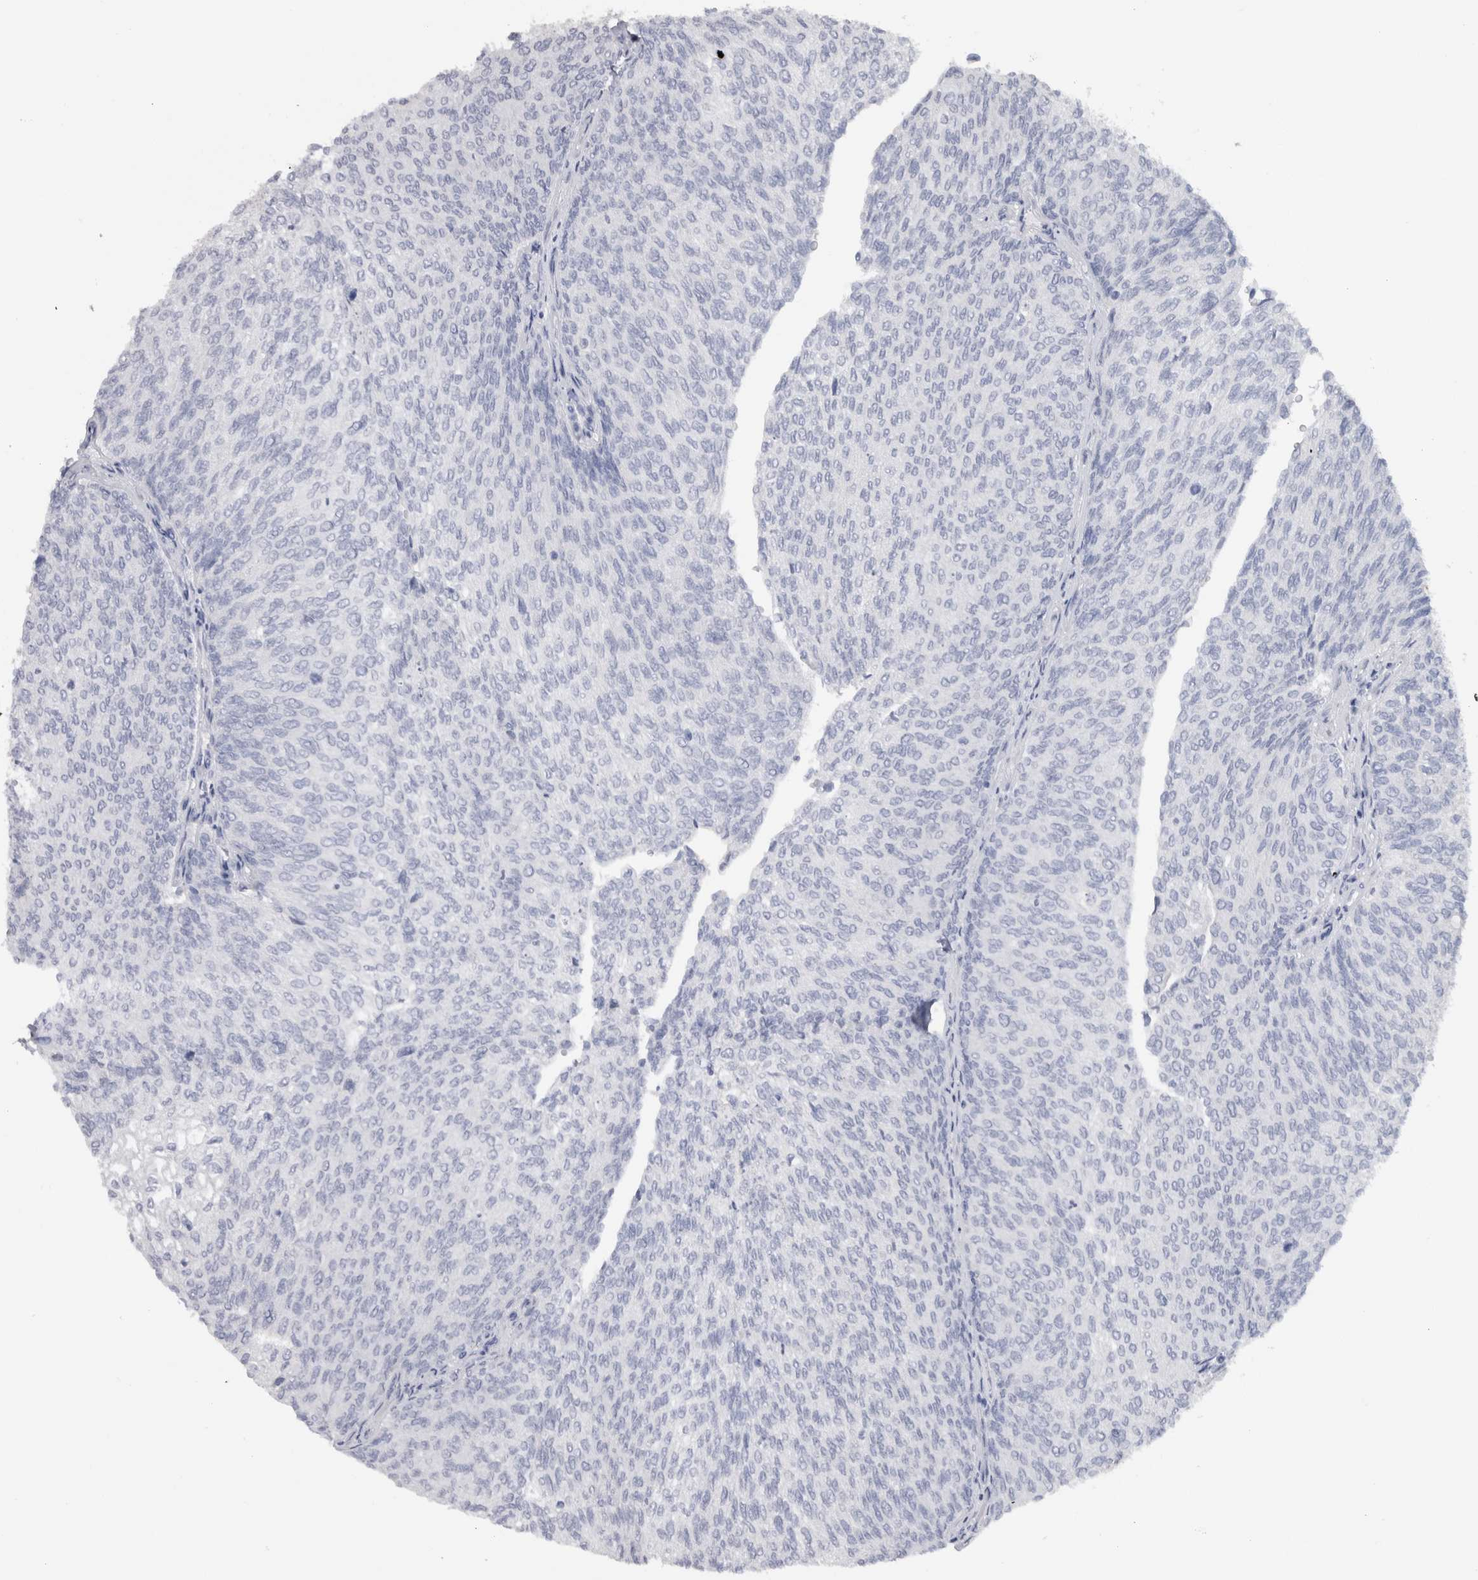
{"staining": {"intensity": "negative", "quantity": "none", "location": "none"}, "tissue": "urothelial cancer", "cell_type": "Tumor cells", "image_type": "cancer", "snomed": [{"axis": "morphology", "description": "Urothelial carcinoma, Low grade"}, {"axis": "topography", "description": "Urinary bladder"}], "caption": "This histopathology image is of low-grade urothelial carcinoma stained with immunohistochemistry (IHC) to label a protein in brown with the nuclei are counter-stained blue. There is no positivity in tumor cells.", "gene": "MSMB", "patient": {"sex": "female", "age": 79}}